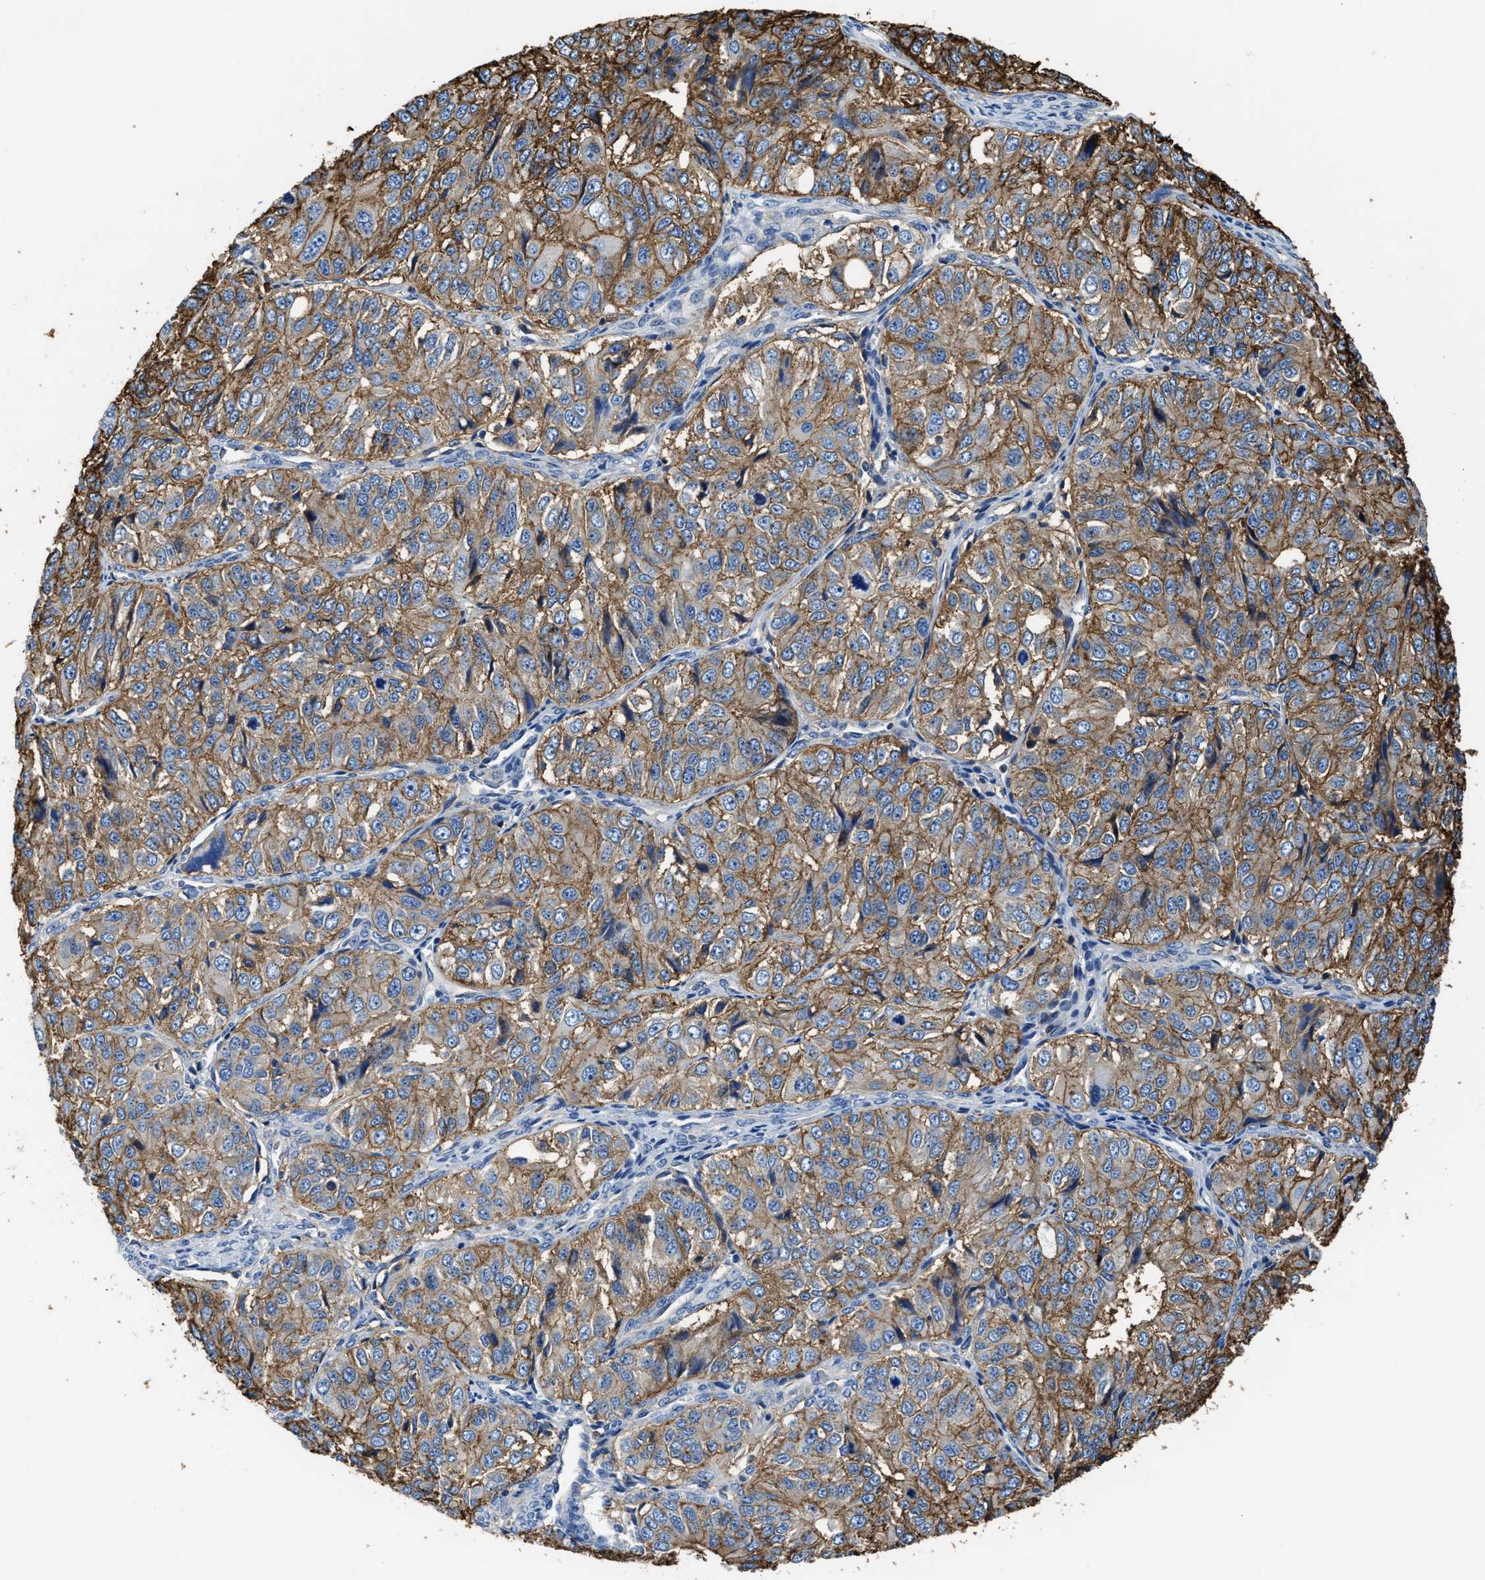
{"staining": {"intensity": "moderate", "quantity": ">75%", "location": "cytoplasmic/membranous"}, "tissue": "ovarian cancer", "cell_type": "Tumor cells", "image_type": "cancer", "snomed": [{"axis": "morphology", "description": "Carcinoma, endometroid"}, {"axis": "topography", "description": "Ovary"}], "caption": "The micrograph reveals a brown stain indicating the presence of a protein in the cytoplasmic/membranous of tumor cells in ovarian cancer.", "gene": "TRAF6", "patient": {"sex": "female", "age": 51}}